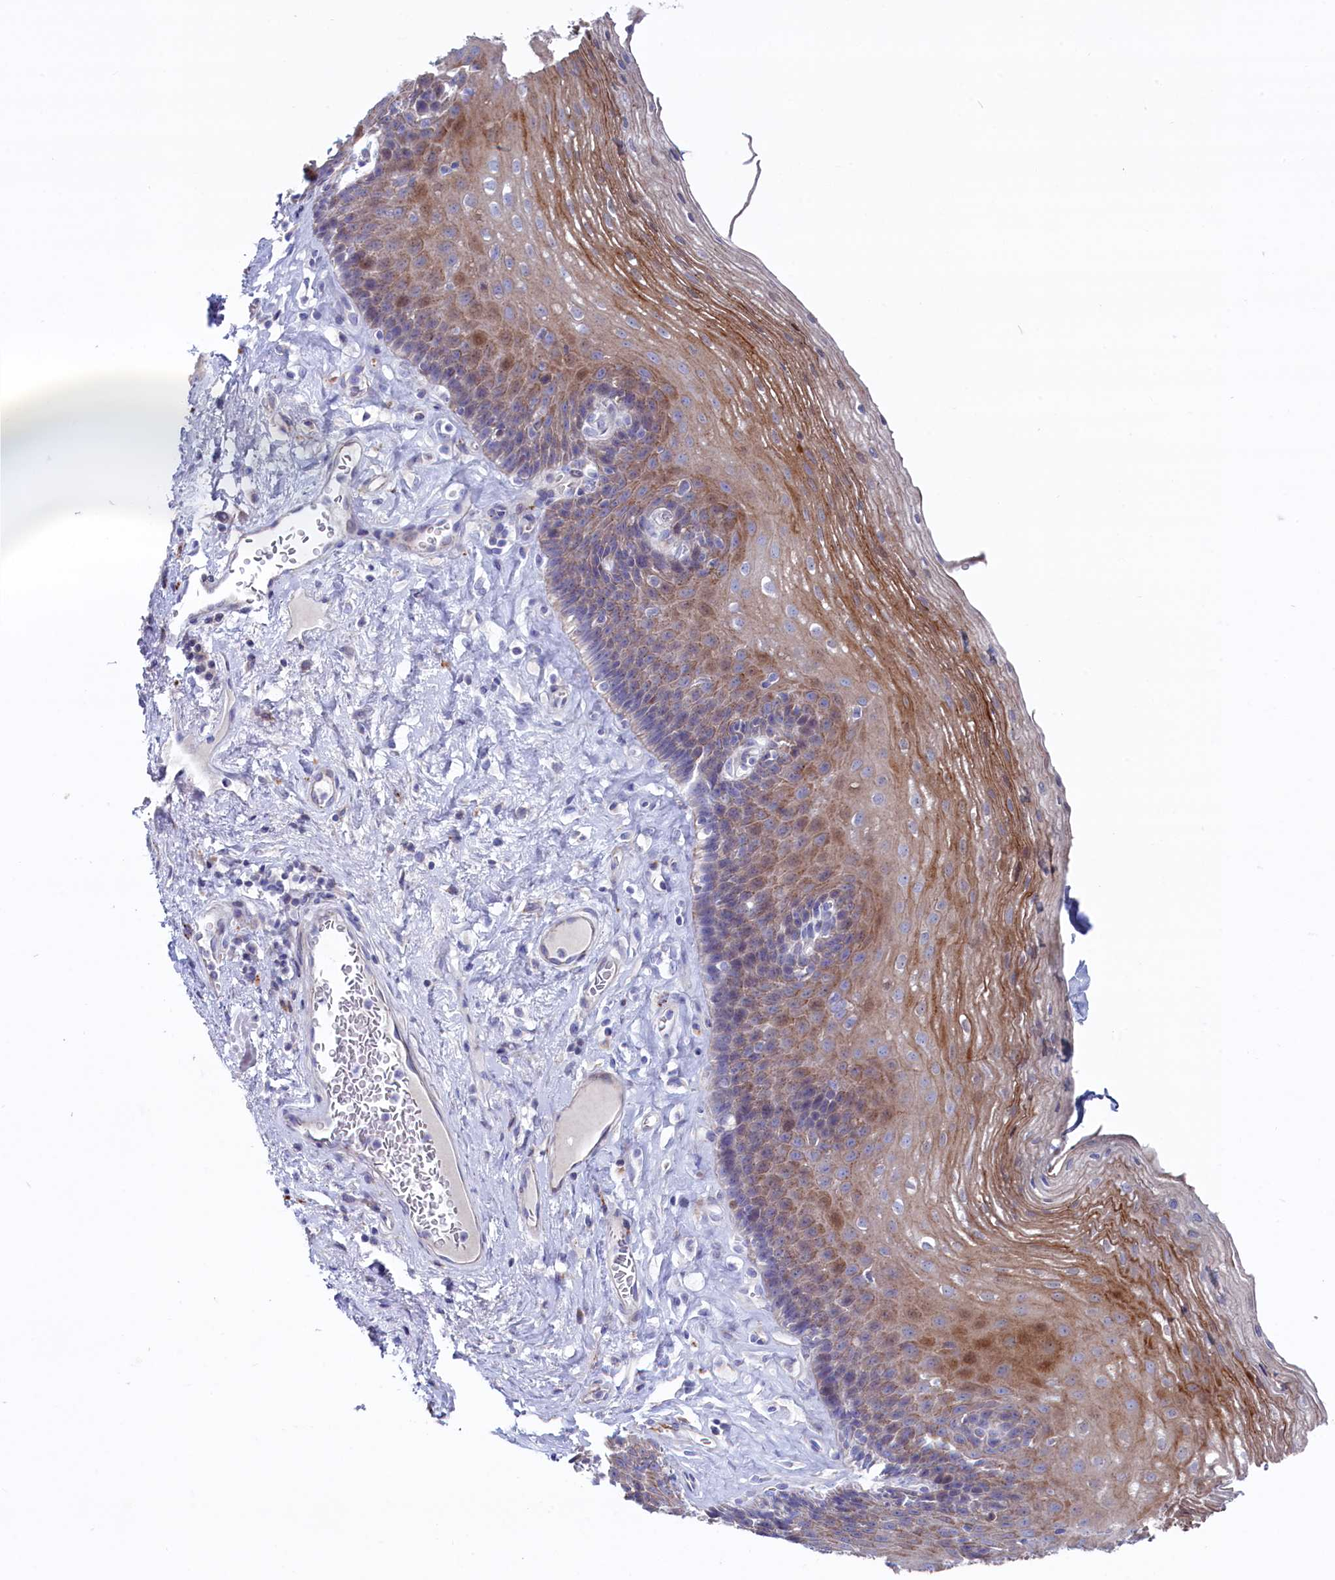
{"staining": {"intensity": "moderate", "quantity": "<25%", "location": "cytoplasmic/membranous"}, "tissue": "esophagus", "cell_type": "Squamous epithelial cells", "image_type": "normal", "snomed": [{"axis": "morphology", "description": "Normal tissue, NOS"}, {"axis": "topography", "description": "Esophagus"}], "caption": "Immunohistochemistry (IHC) of normal human esophagus displays low levels of moderate cytoplasmic/membranous staining in about <25% of squamous epithelial cells.", "gene": "NUDT7", "patient": {"sex": "female", "age": 66}}